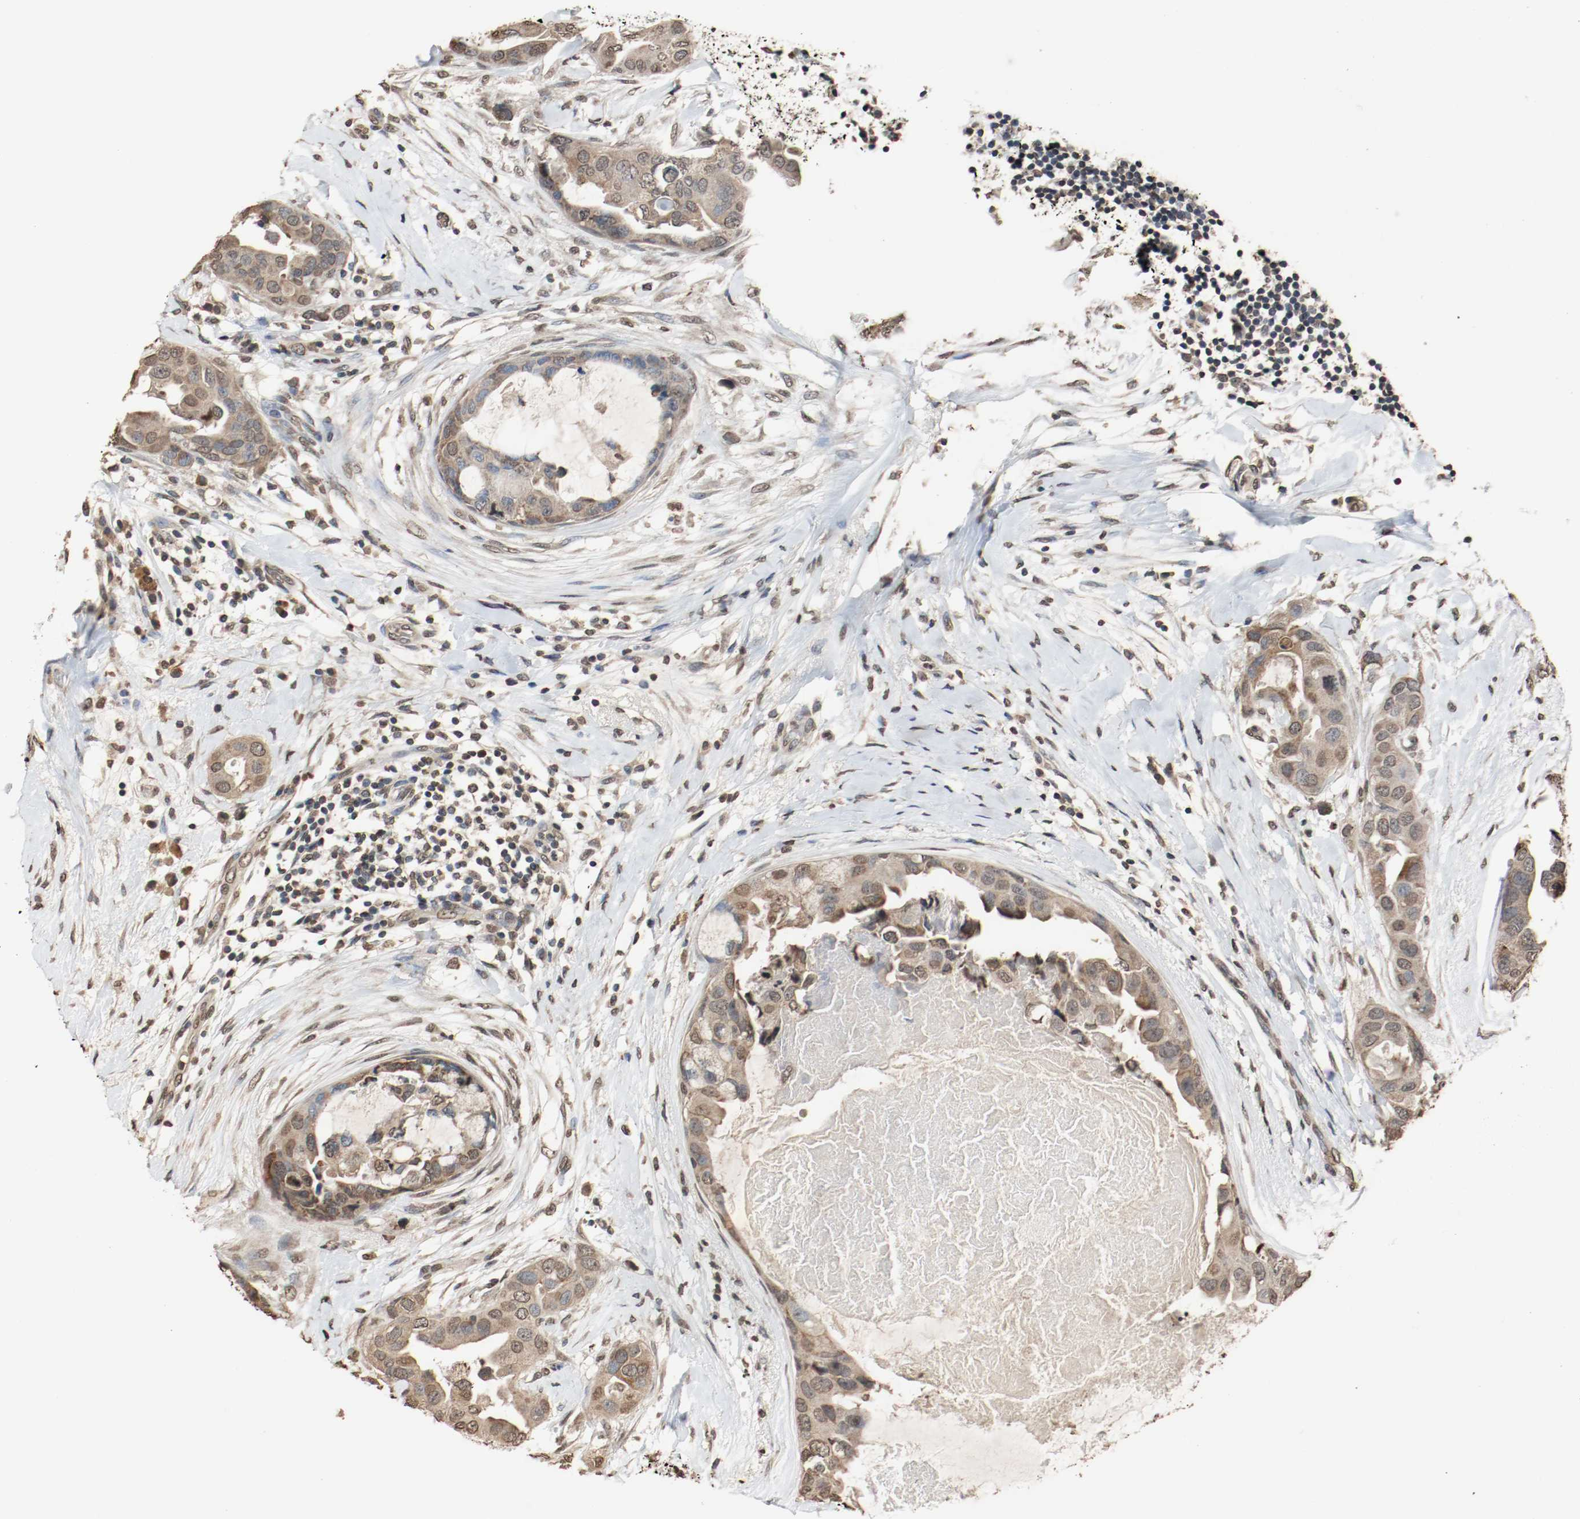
{"staining": {"intensity": "moderate", "quantity": ">75%", "location": "cytoplasmic/membranous"}, "tissue": "breast cancer", "cell_type": "Tumor cells", "image_type": "cancer", "snomed": [{"axis": "morphology", "description": "Duct carcinoma"}, {"axis": "topography", "description": "Breast"}], "caption": "This photomicrograph shows immunohistochemistry staining of breast cancer (invasive ductal carcinoma), with medium moderate cytoplasmic/membranous expression in approximately >75% of tumor cells.", "gene": "RTN4", "patient": {"sex": "female", "age": 40}}